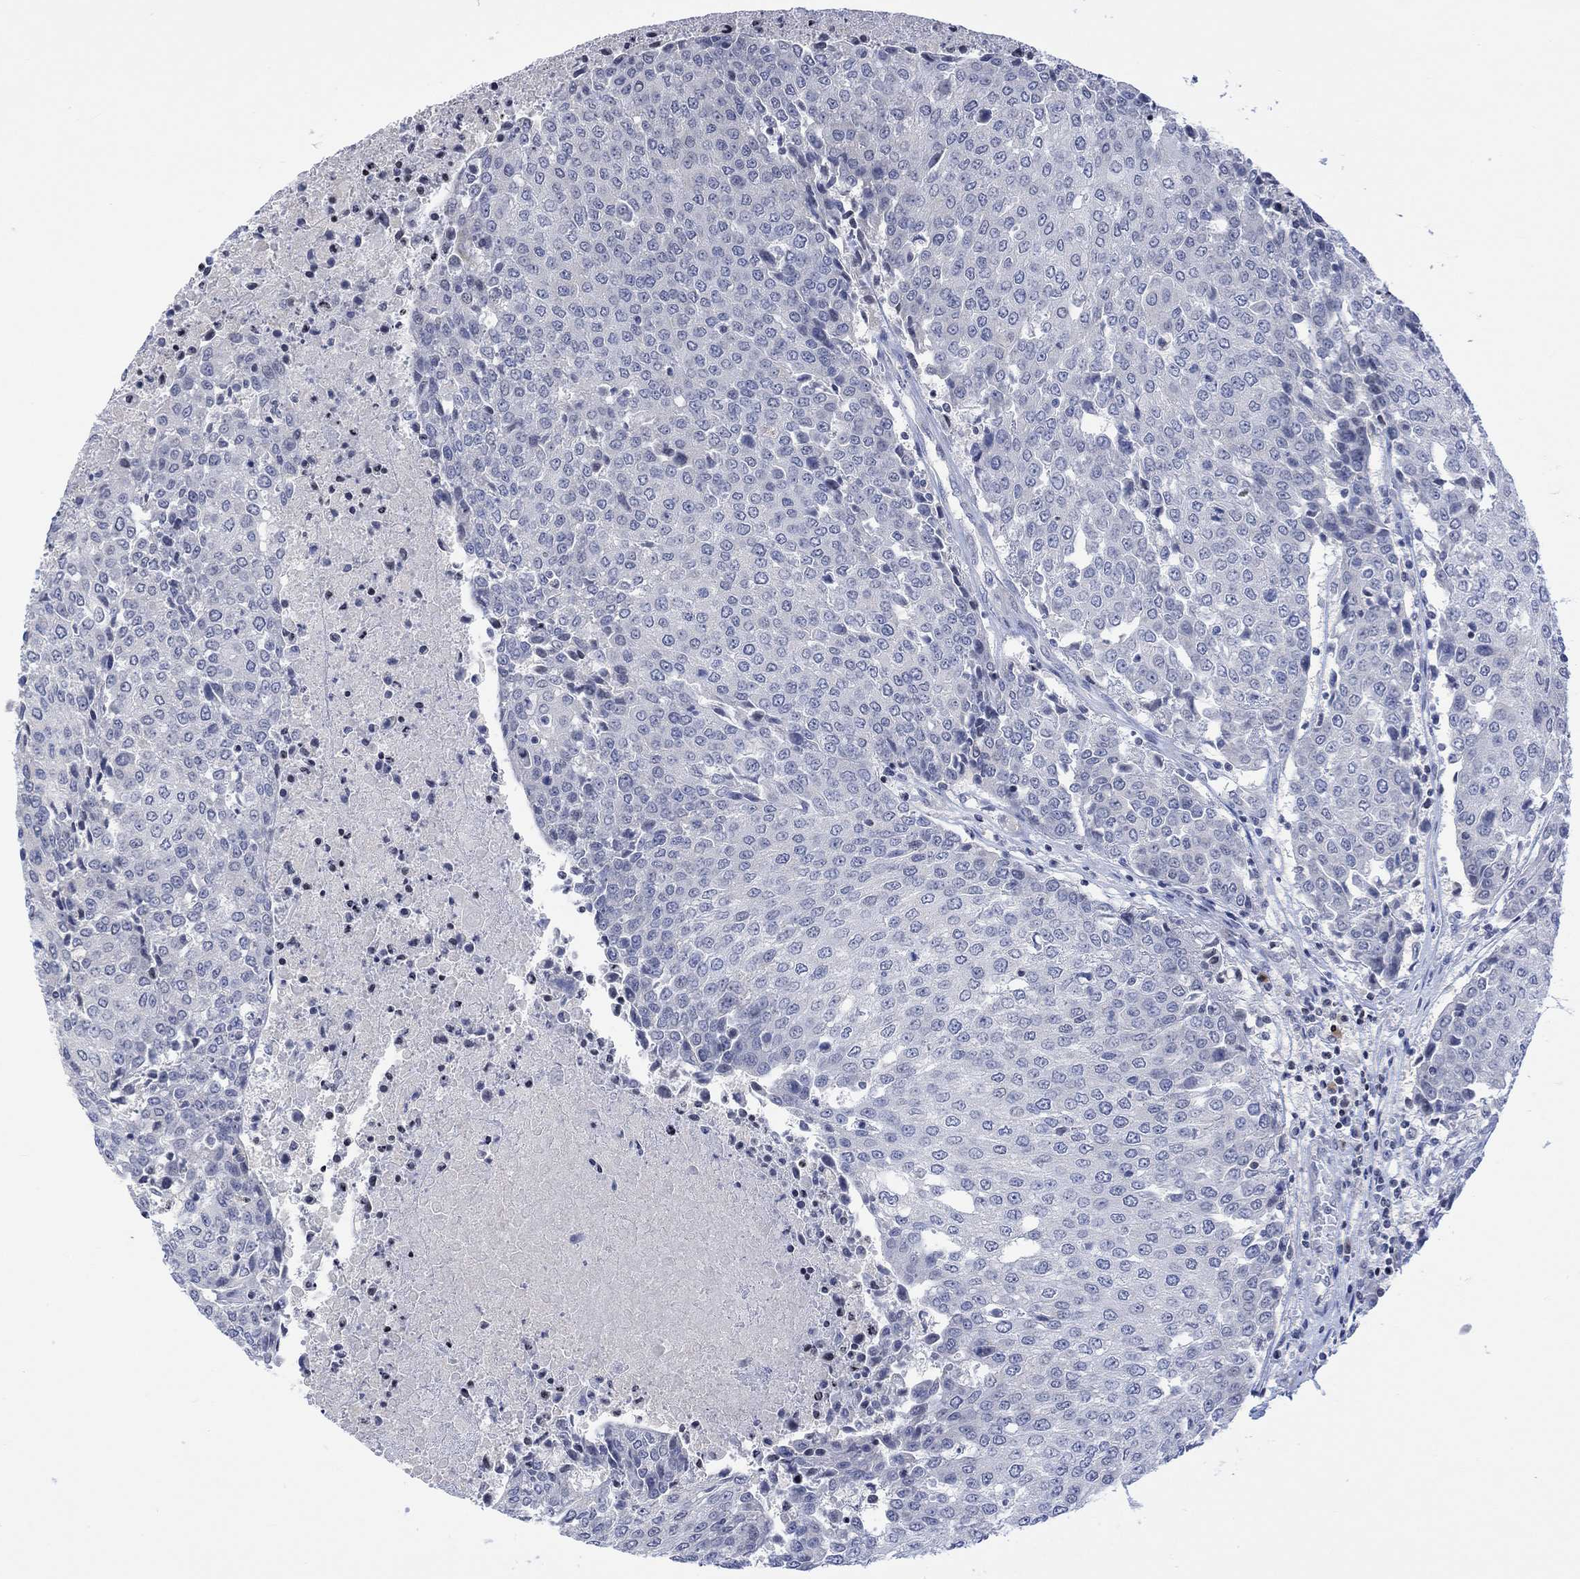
{"staining": {"intensity": "negative", "quantity": "none", "location": "none"}, "tissue": "urothelial cancer", "cell_type": "Tumor cells", "image_type": "cancer", "snomed": [{"axis": "morphology", "description": "Urothelial carcinoma, High grade"}, {"axis": "topography", "description": "Urinary bladder"}], "caption": "A high-resolution micrograph shows immunohistochemistry staining of high-grade urothelial carcinoma, which reveals no significant staining in tumor cells.", "gene": "DCX", "patient": {"sex": "female", "age": 85}}